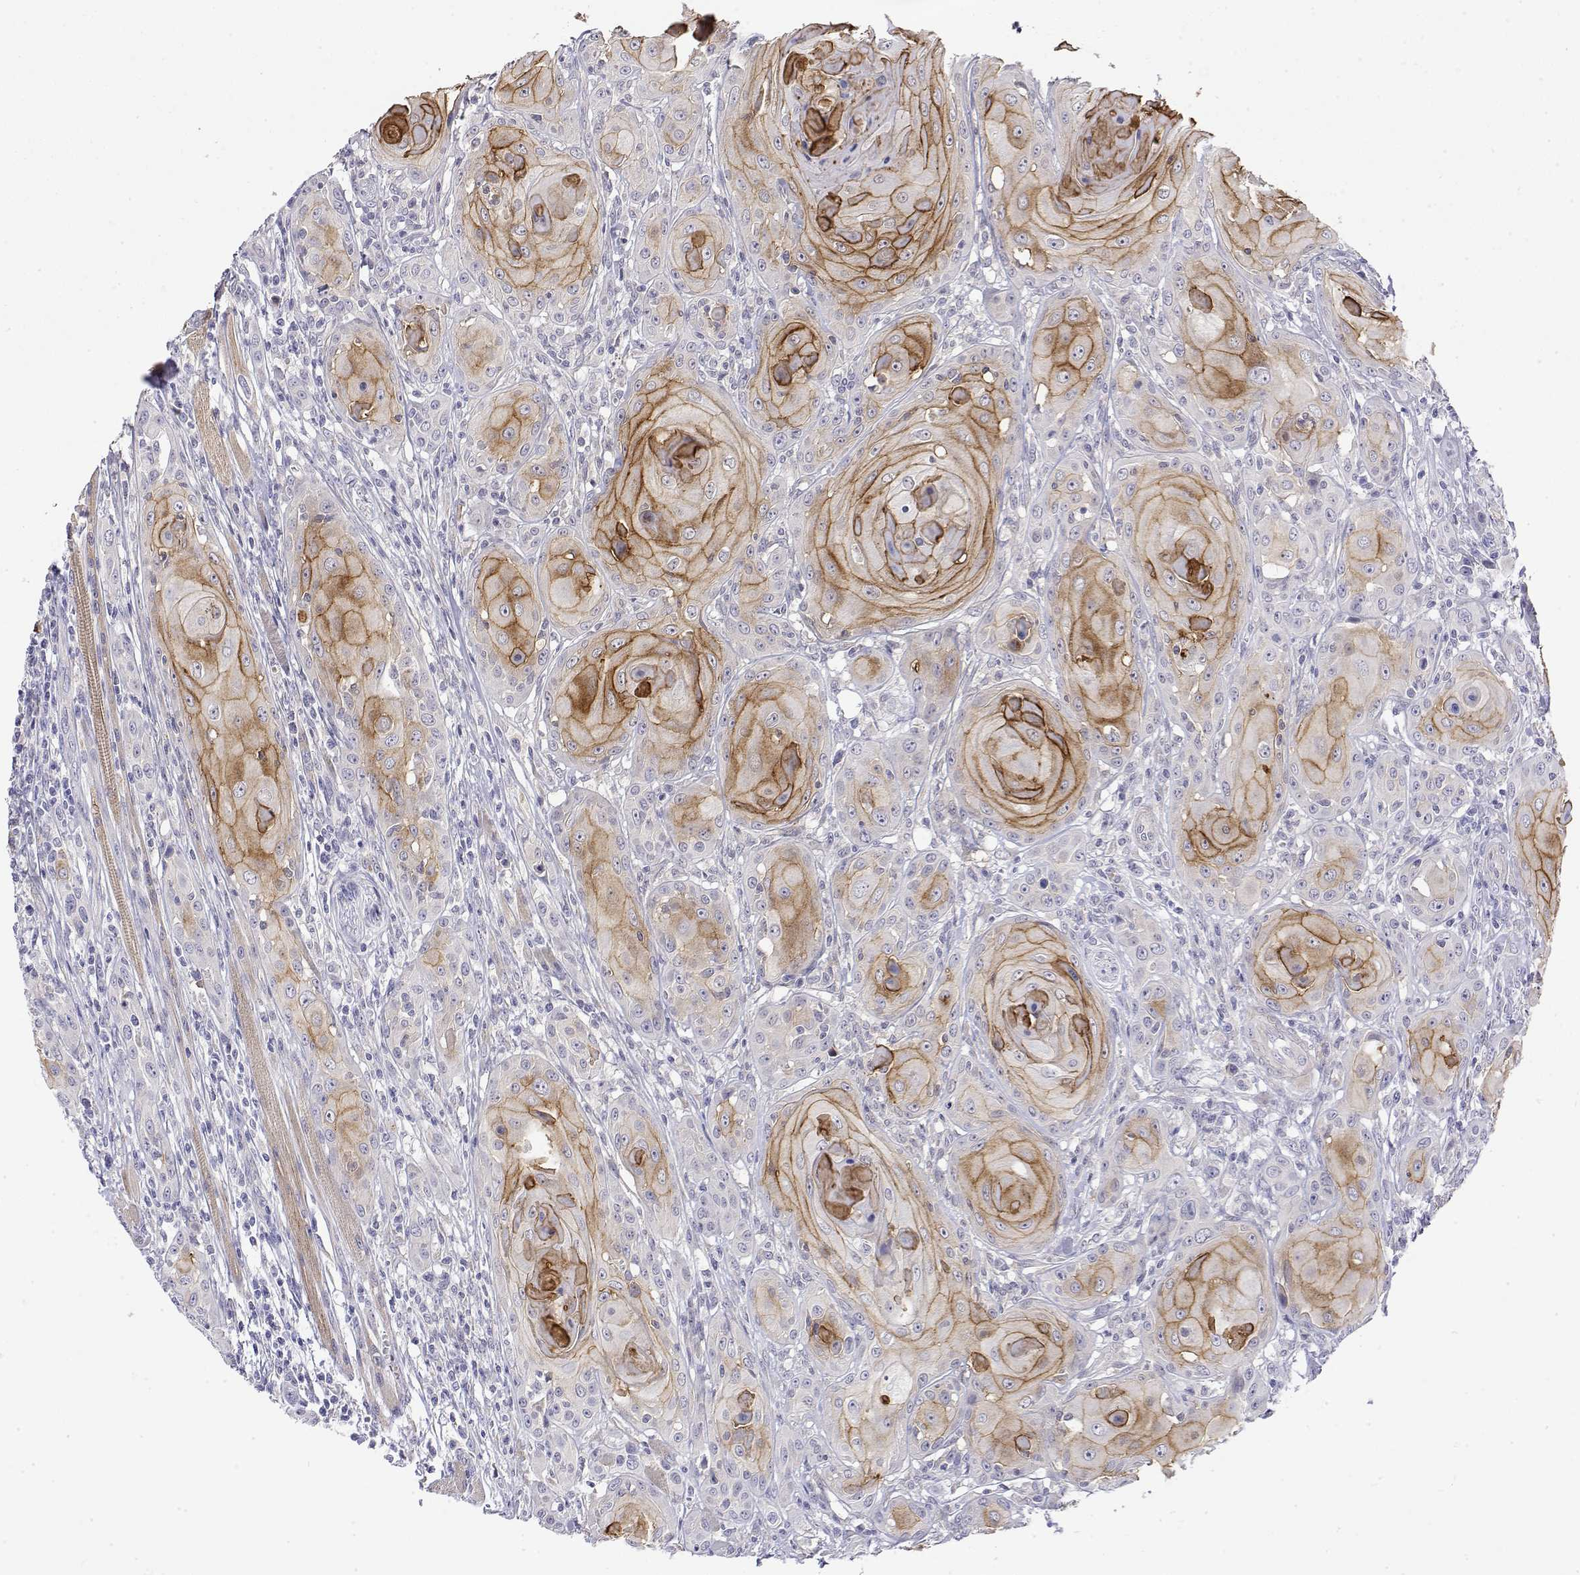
{"staining": {"intensity": "moderate", "quantity": ">75%", "location": "cytoplasmic/membranous"}, "tissue": "head and neck cancer", "cell_type": "Tumor cells", "image_type": "cancer", "snomed": [{"axis": "morphology", "description": "Squamous cell carcinoma, NOS"}, {"axis": "topography", "description": "Head-Neck"}], "caption": "Immunohistochemistry image of human head and neck squamous cell carcinoma stained for a protein (brown), which reveals medium levels of moderate cytoplasmic/membranous positivity in approximately >75% of tumor cells.", "gene": "LY6D", "patient": {"sex": "female", "age": 80}}